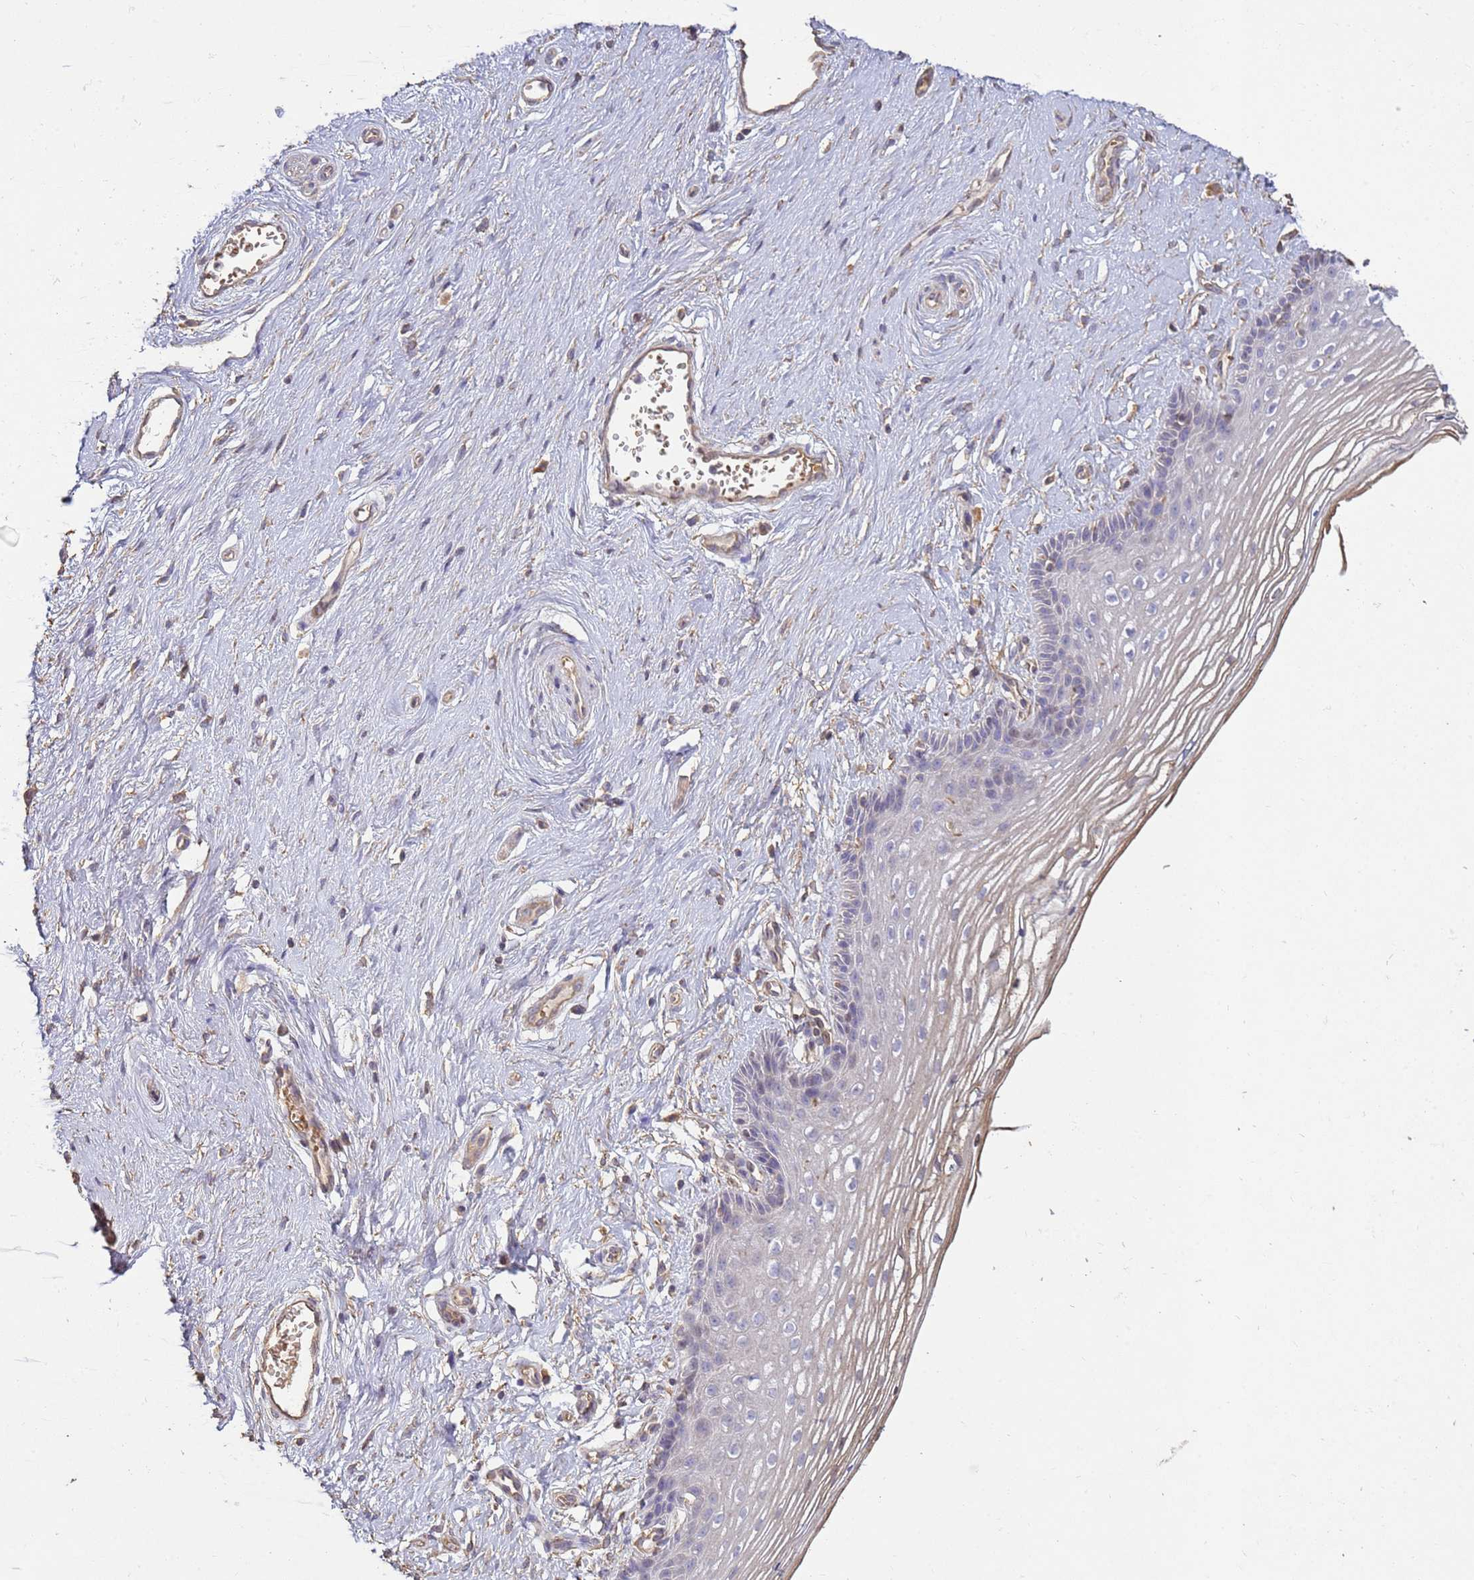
{"staining": {"intensity": "weak", "quantity": "<25%", "location": "nuclear"}, "tissue": "vagina", "cell_type": "Squamous epithelial cells", "image_type": "normal", "snomed": [{"axis": "morphology", "description": "Normal tissue, NOS"}, {"axis": "topography", "description": "Vagina"}], "caption": "Immunohistochemistry (IHC) histopathology image of unremarkable vagina stained for a protein (brown), which exhibits no positivity in squamous epithelial cells.", "gene": "SGIP1", "patient": {"sex": "female", "age": 46}}